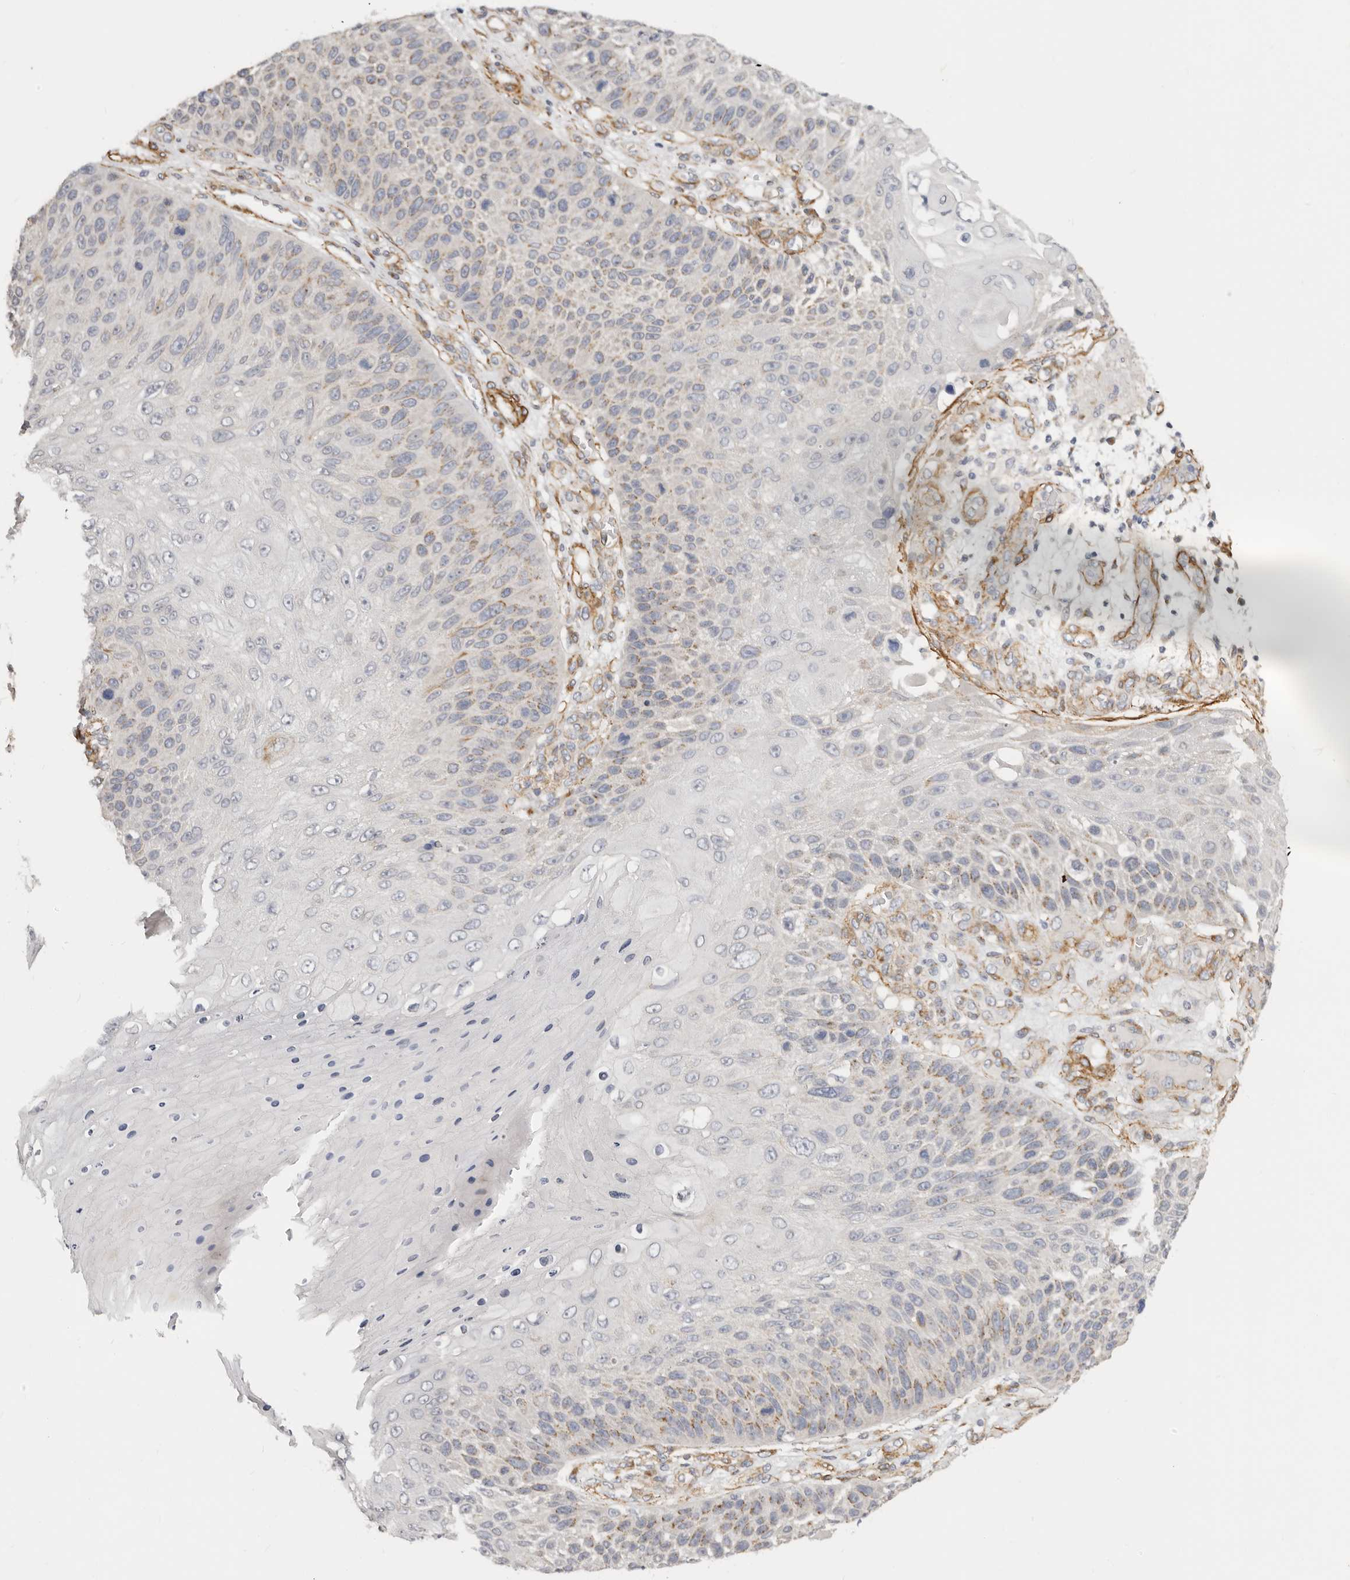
{"staining": {"intensity": "negative", "quantity": "none", "location": "none"}, "tissue": "skin cancer", "cell_type": "Tumor cells", "image_type": "cancer", "snomed": [{"axis": "morphology", "description": "Squamous cell carcinoma, NOS"}, {"axis": "topography", "description": "Skin"}], "caption": "Tumor cells are negative for protein expression in human skin cancer. (Immunohistochemistry, brightfield microscopy, high magnification).", "gene": "RABAC1", "patient": {"sex": "female", "age": 88}}